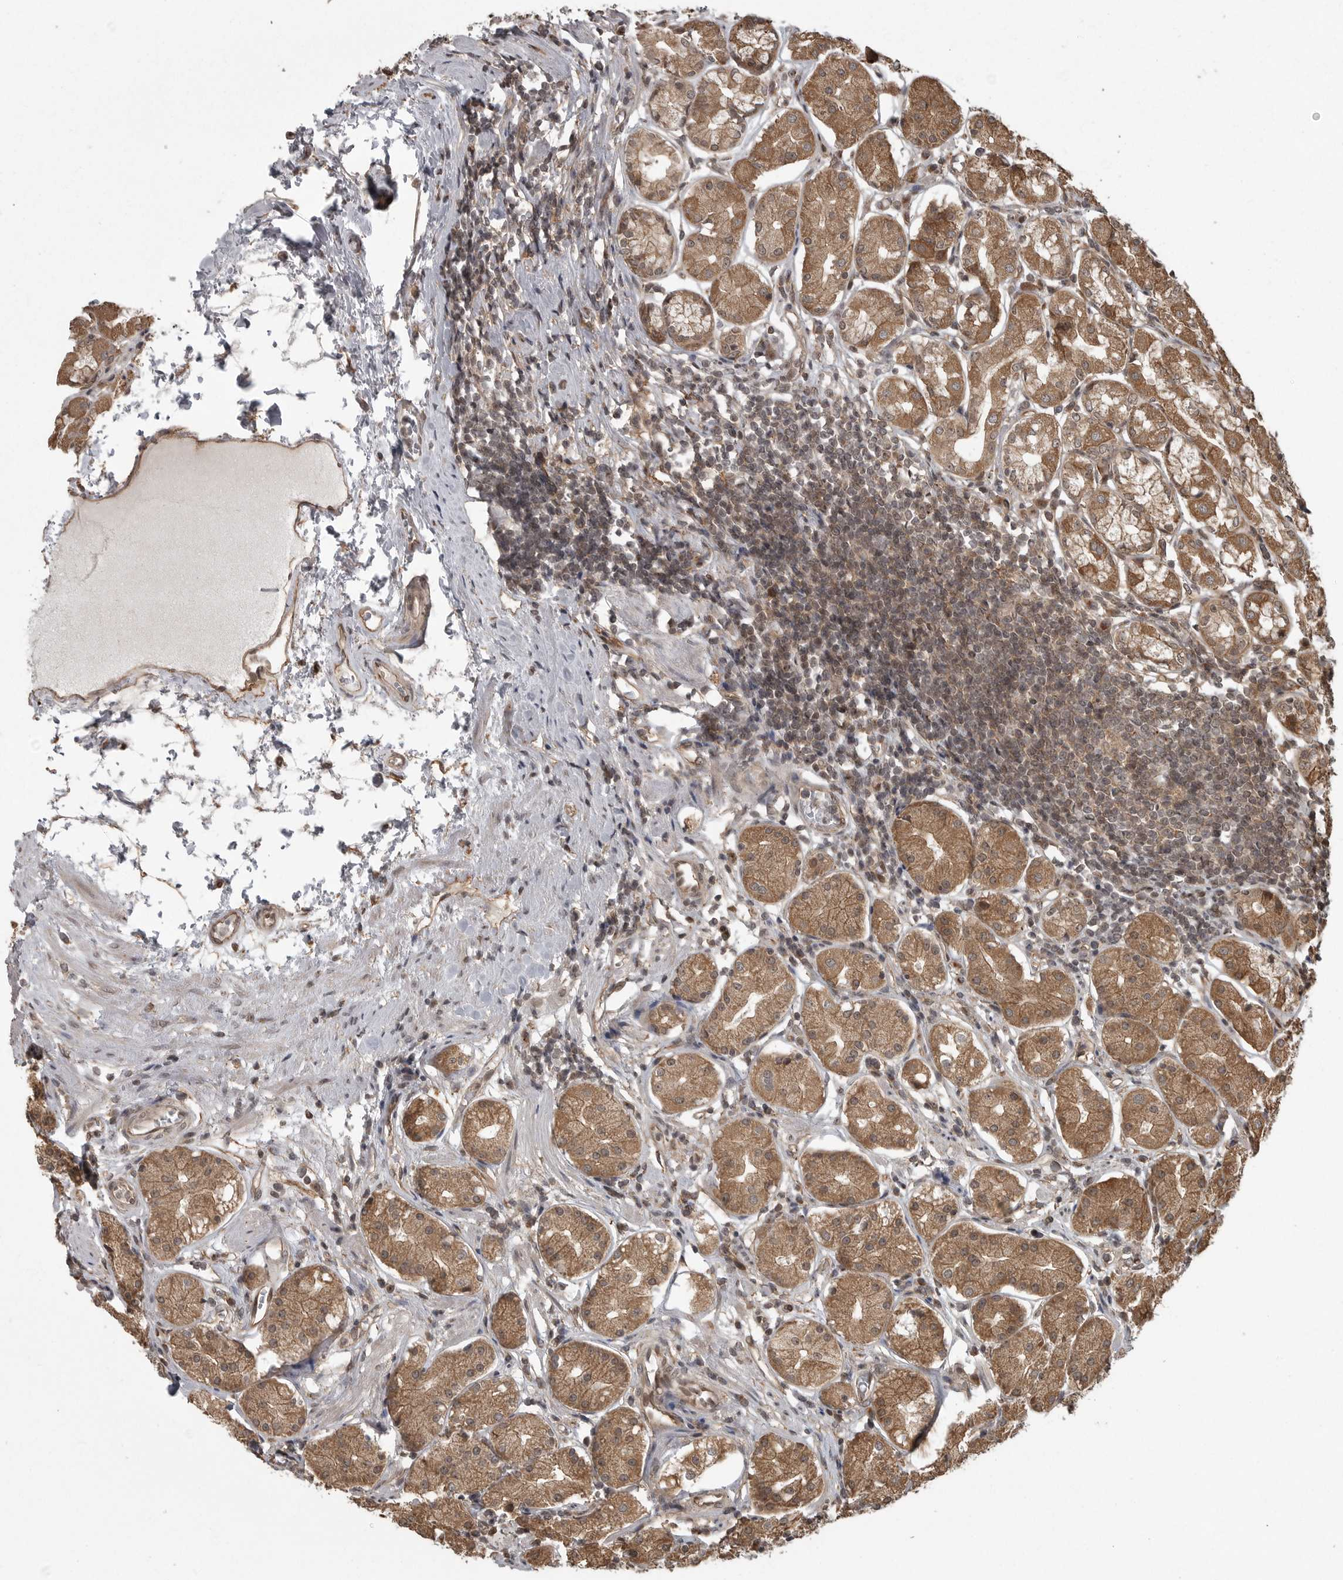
{"staining": {"intensity": "moderate", "quantity": ">75%", "location": "cytoplasmic/membranous"}, "tissue": "stomach", "cell_type": "Glandular cells", "image_type": "normal", "snomed": [{"axis": "morphology", "description": "Normal tissue, NOS"}, {"axis": "topography", "description": "Stomach, lower"}], "caption": "Protein analysis of benign stomach reveals moderate cytoplasmic/membranous positivity in about >75% of glandular cells. The protein of interest is shown in brown color, while the nuclei are stained blue.", "gene": "DNAJC8", "patient": {"sex": "female", "age": 56}}